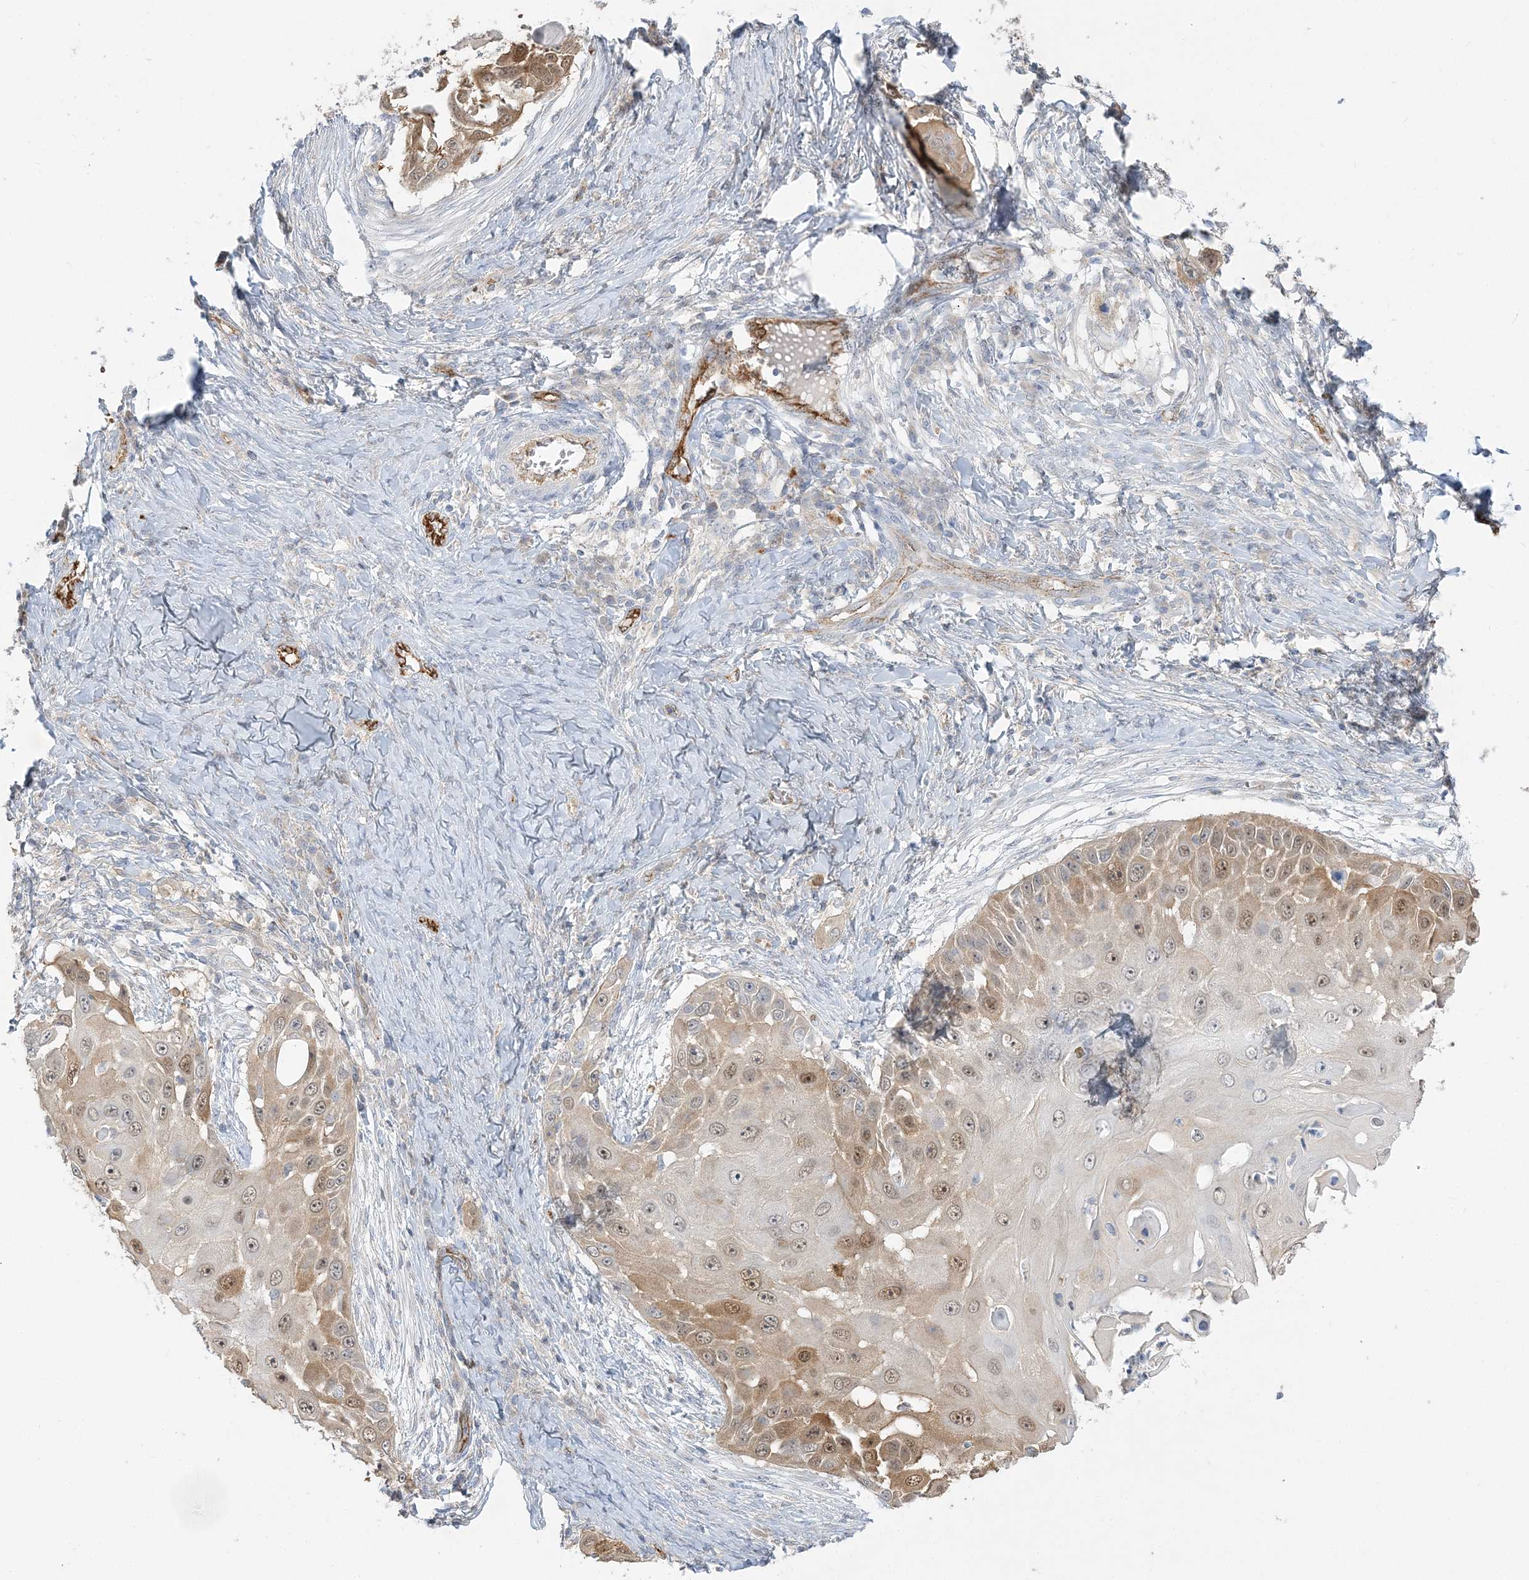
{"staining": {"intensity": "moderate", "quantity": ">75%", "location": "cytoplasmic/membranous,nuclear"}, "tissue": "skin cancer", "cell_type": "Tumor cells", "image_type": "cancer", "snomed": [{"axis": "morphology", "description": "Squamous cell carcinoma, NOS"}, {"axis": "topography", "description": "Skin"}], "caption": "Skin cancer (squamous cell carcinoma) stained with a protein marker reveals moderate staining in tumor cells.", "gene": "INPP1", "patient": {"sex": "female", "age": 44}}